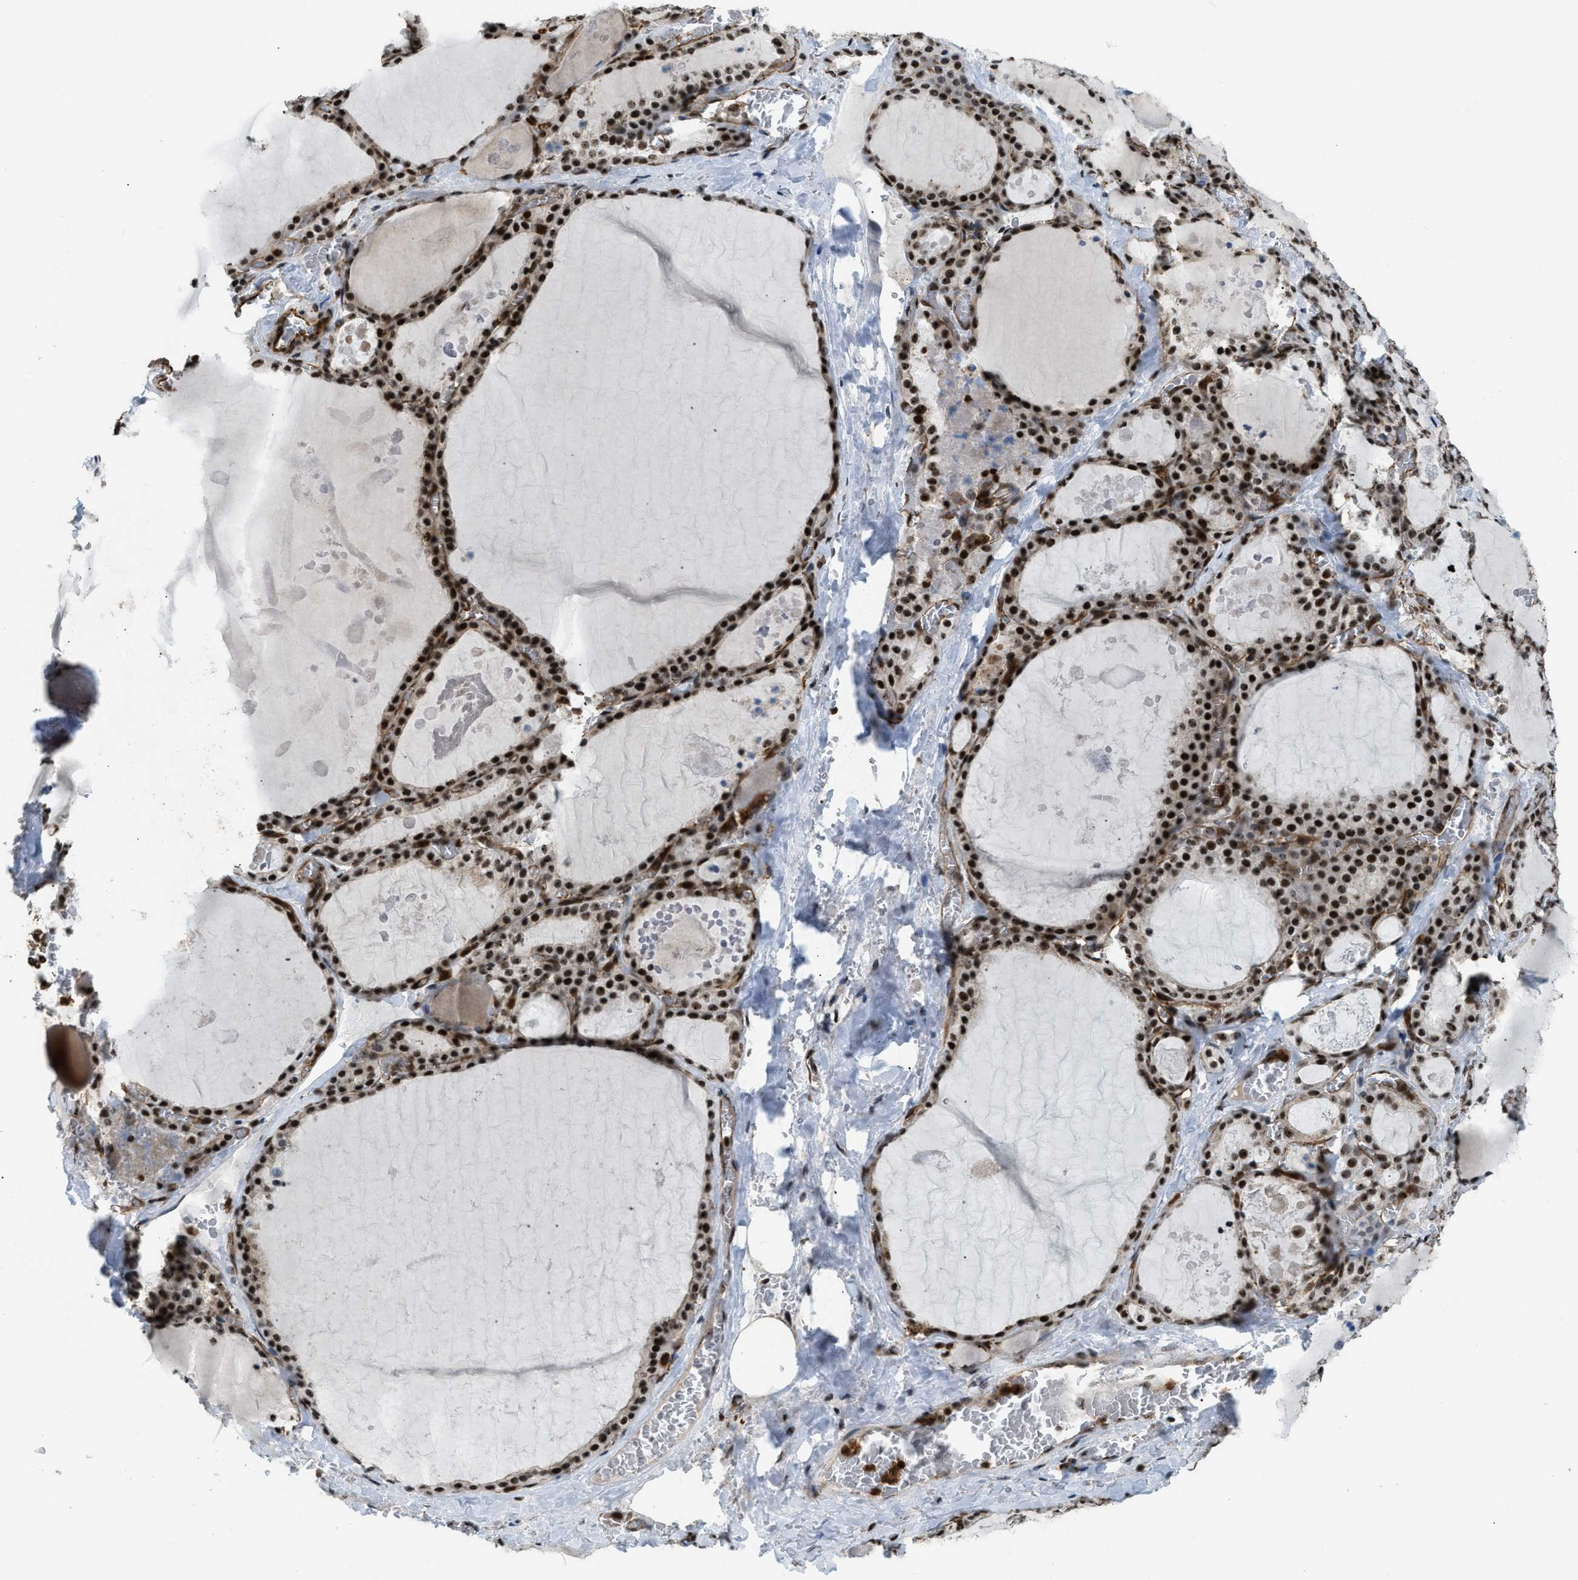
{"staining": {"intensity": "strong", "quantity": ">75%", "location": "nuclear"}, "tissue": "thyroid gland", "cell_type": "Glandular cells", "image_type": "normal", "snomed": [{"axis": "morphology", "description": "Normal tissue, NOS"}, {"axis": "topography", "description": "Thyroid gland"}], "caption": "Glandular cells show high levels of strong nuclear expression in about >75% of cells in normal thyroid gland.", "gene": "E2F1", "patient": {"sex": "male", "age": 56}}